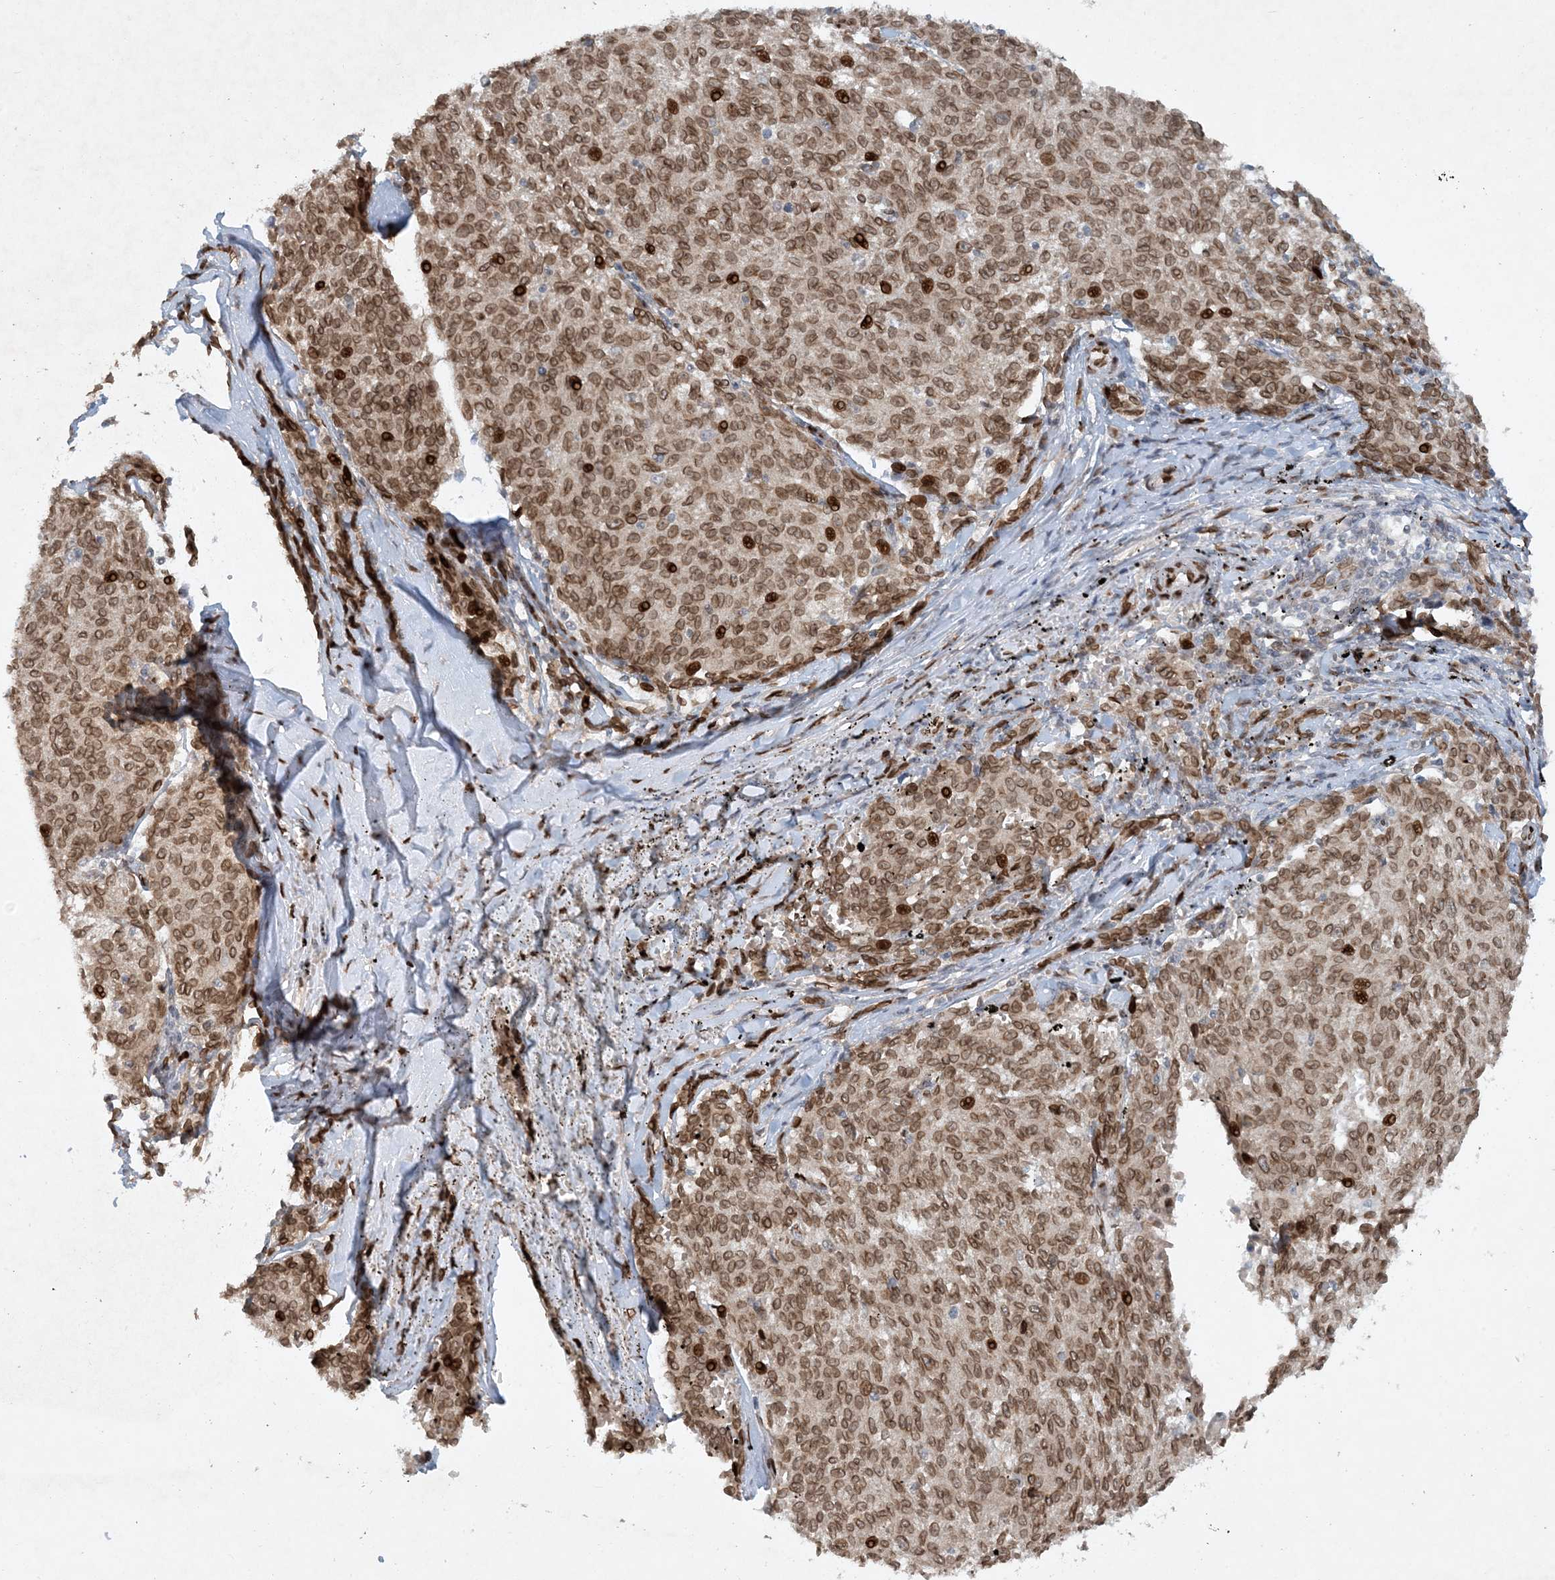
{"staining": {"intensity": "moderate", "quantity": ">75%", "location": "cytoplasmic/membranous,nuclear"}, "tissue": "melanoma", "cell_type": "Tumor cells", "image_type": "cancer", "snomed": [{"axis": "morphology", "description": "Malignant melanoma, NOS"}, {"axis": "topography", "description": "Skin"}], "caption": "Melanoma stained for a protein (brown) displays moderate cytoplasmic/membranous and nuclear positive staining in approximately >75% of tumor cells.", "gene": "SLC35A2", "patient": {"sex": "female", "age": 72}}